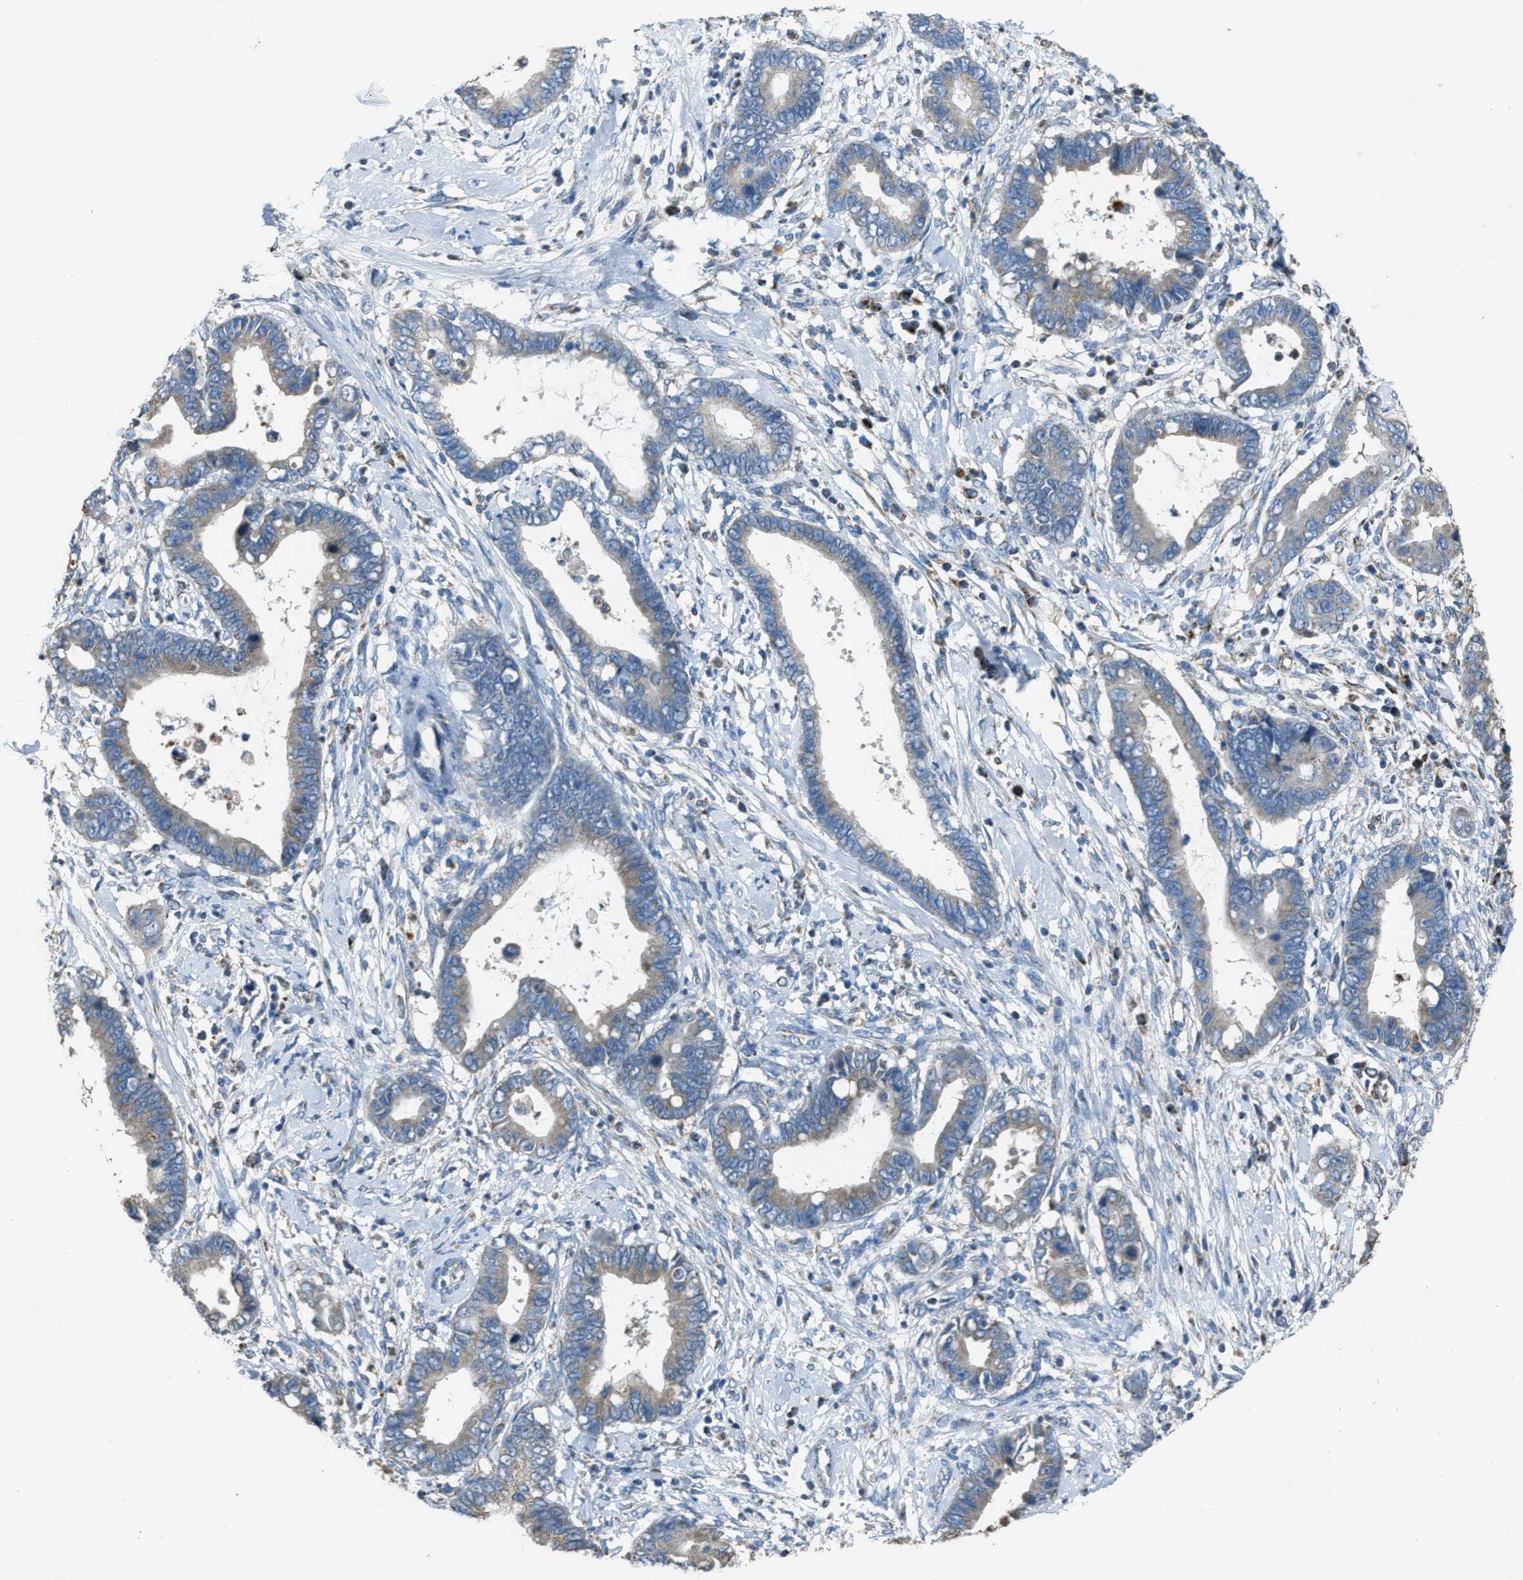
{"staining": {"intensity": "weak", "quantity": "<25%", "location": "cytoplasmic/membranous"}, "tissue": "cervical cancer", "cell_type": "Tumor cells", "image_type": "cancer", "snomed": [{"axis": "morphology", "description": "Adenocarcinoma, NOS"}, {"axis": "topography", "description": "Cervix"}], "caption": "High magnification brightfield microscopy of cervical cancer stained with DAB (brown) and counterstained with hematoxylin (blue): tumor cells show no significant positivity.", "gene": "SLC25A11", "patient": {"sex": "female", "age": 44}}